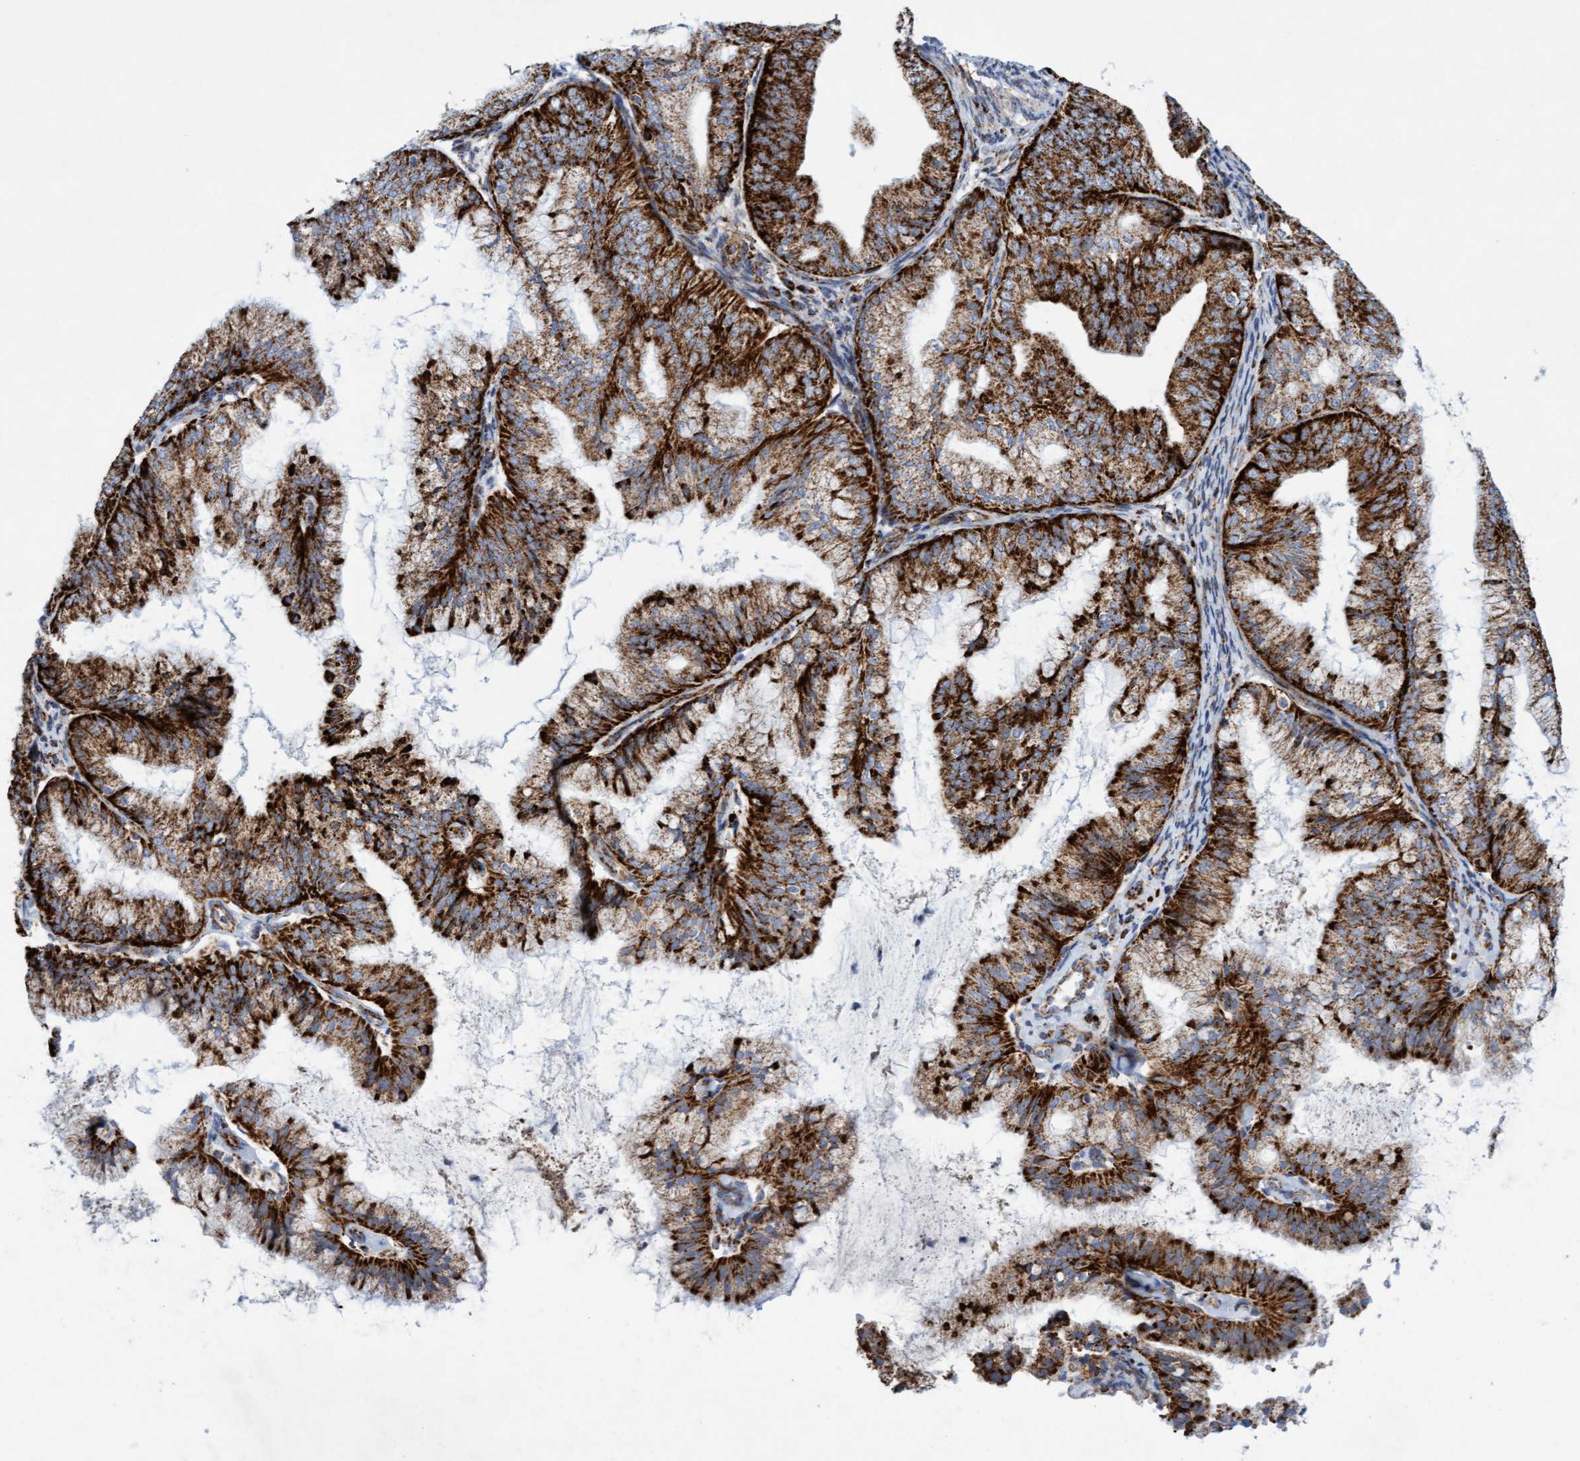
{"staining": {"intensity": "strong", "quantity": ">75%", "location": "cytoplasmic/membranous"}, "tissue": "endometrial cancer", "cell_type": "Tumor cells", "image_type": "cancer", "snomed": [{"axis": "morphology", "description": "Adenocarcinoma, NOS"}, {"axis": "topography", "description": "Endometrium"}], "caption": "This image demonstrates endometrial cancer stained with immunohistochemistry to label a protein in brown. The cytoplasmic/membranous of tumor cells show strong positivity for the protein. Nuclei are counter-stained blue.", "gene": "GGTA1", "patient": {"sex": "female", "age": 63}}